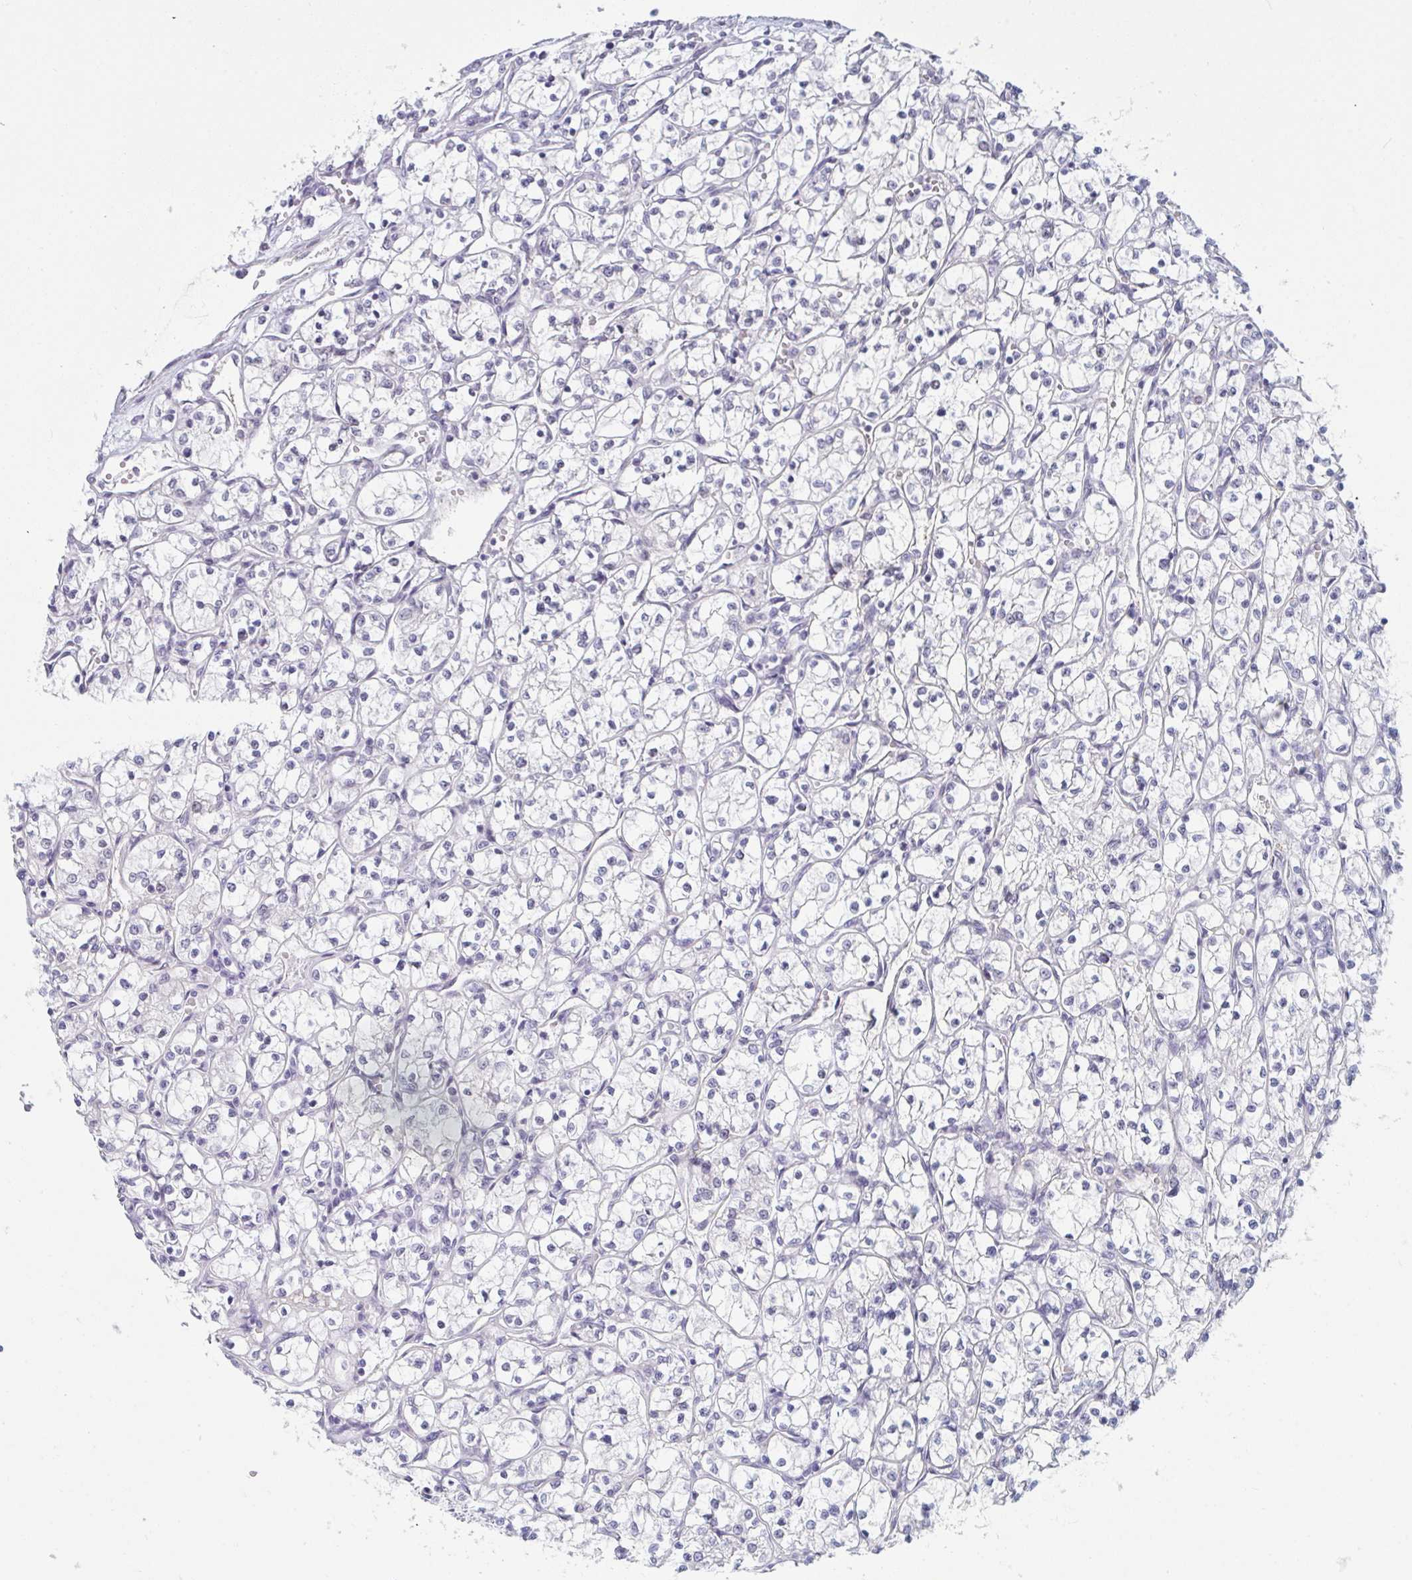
{"staining": {"intensity": "negative", "quantity": "none", "location": "none"}, "tissue": "renal cancer", "cell_type": "Tumor cells", "image_type": "cancer", "snomed": [{"axis": "morphology", "description": "Adenocarcinoma, NOS"}, {"axis": "topography", "description": "Kidney"}], "caption": "Tumor cells are negative for protein expression in human renal cancer (adenocarcinoma).", "gene": "FOXA1", "patient": {"sex": "female", "age": 69}}